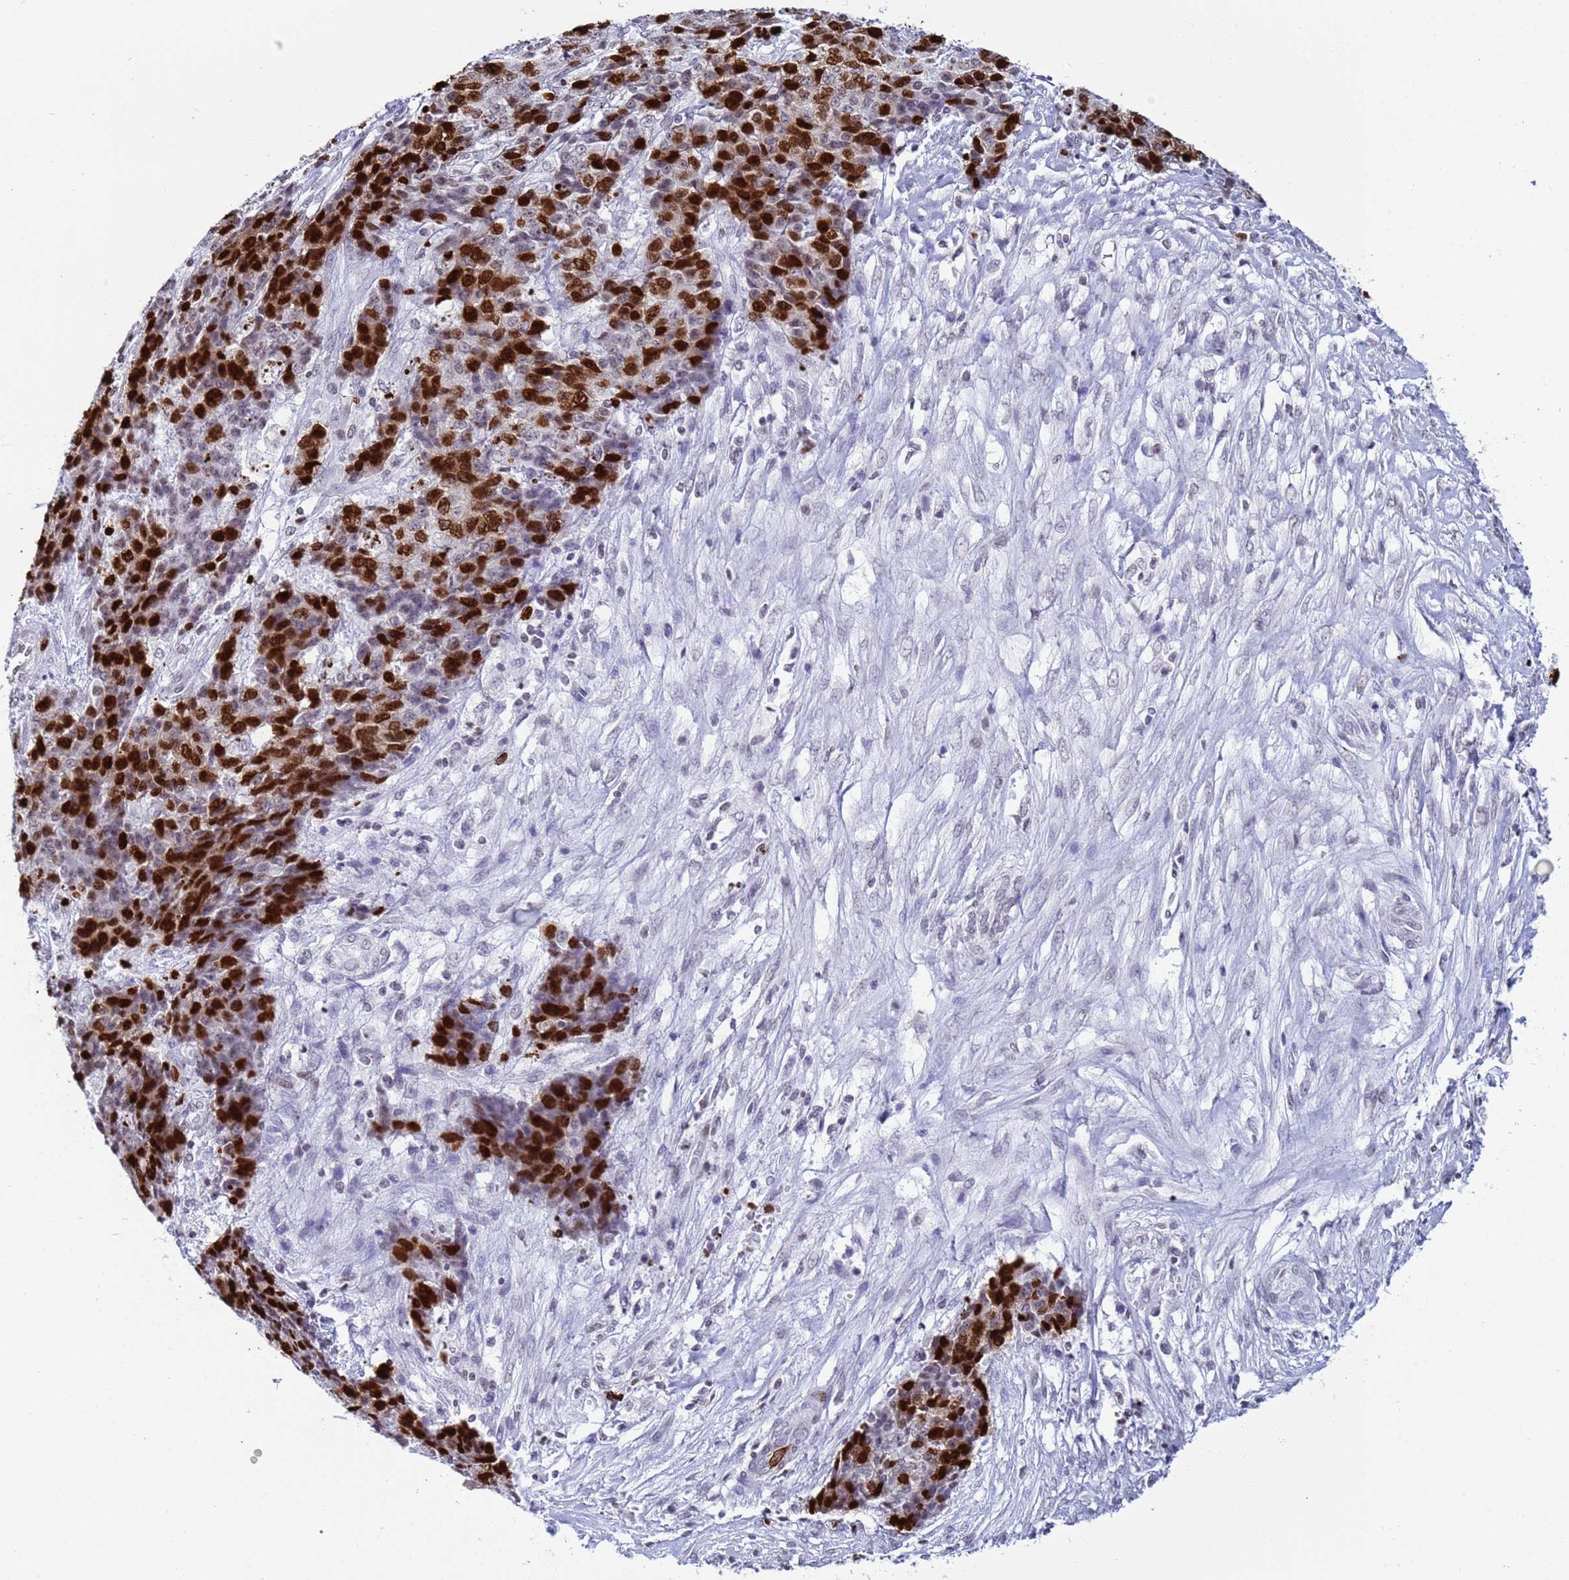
{"staining": {"intensity": "strong", "quantity": ">75%", "location": "nuclear"}, "tissue": "ovarian cancer", "cell_type": "Tumor cells", "image_type": "cancer", "snomed": [{"axis": "morphology", "description": "Carcinoma, endometroid"}, {"axis": "topography", "description": "Ovary"}], "caption": "Human ovarian endometroid carcinoma stained with a protein marker exhibits strong staining in tumor cells.", "gene": "H4C8", "patient": {"sex": "female", "age": 42}}